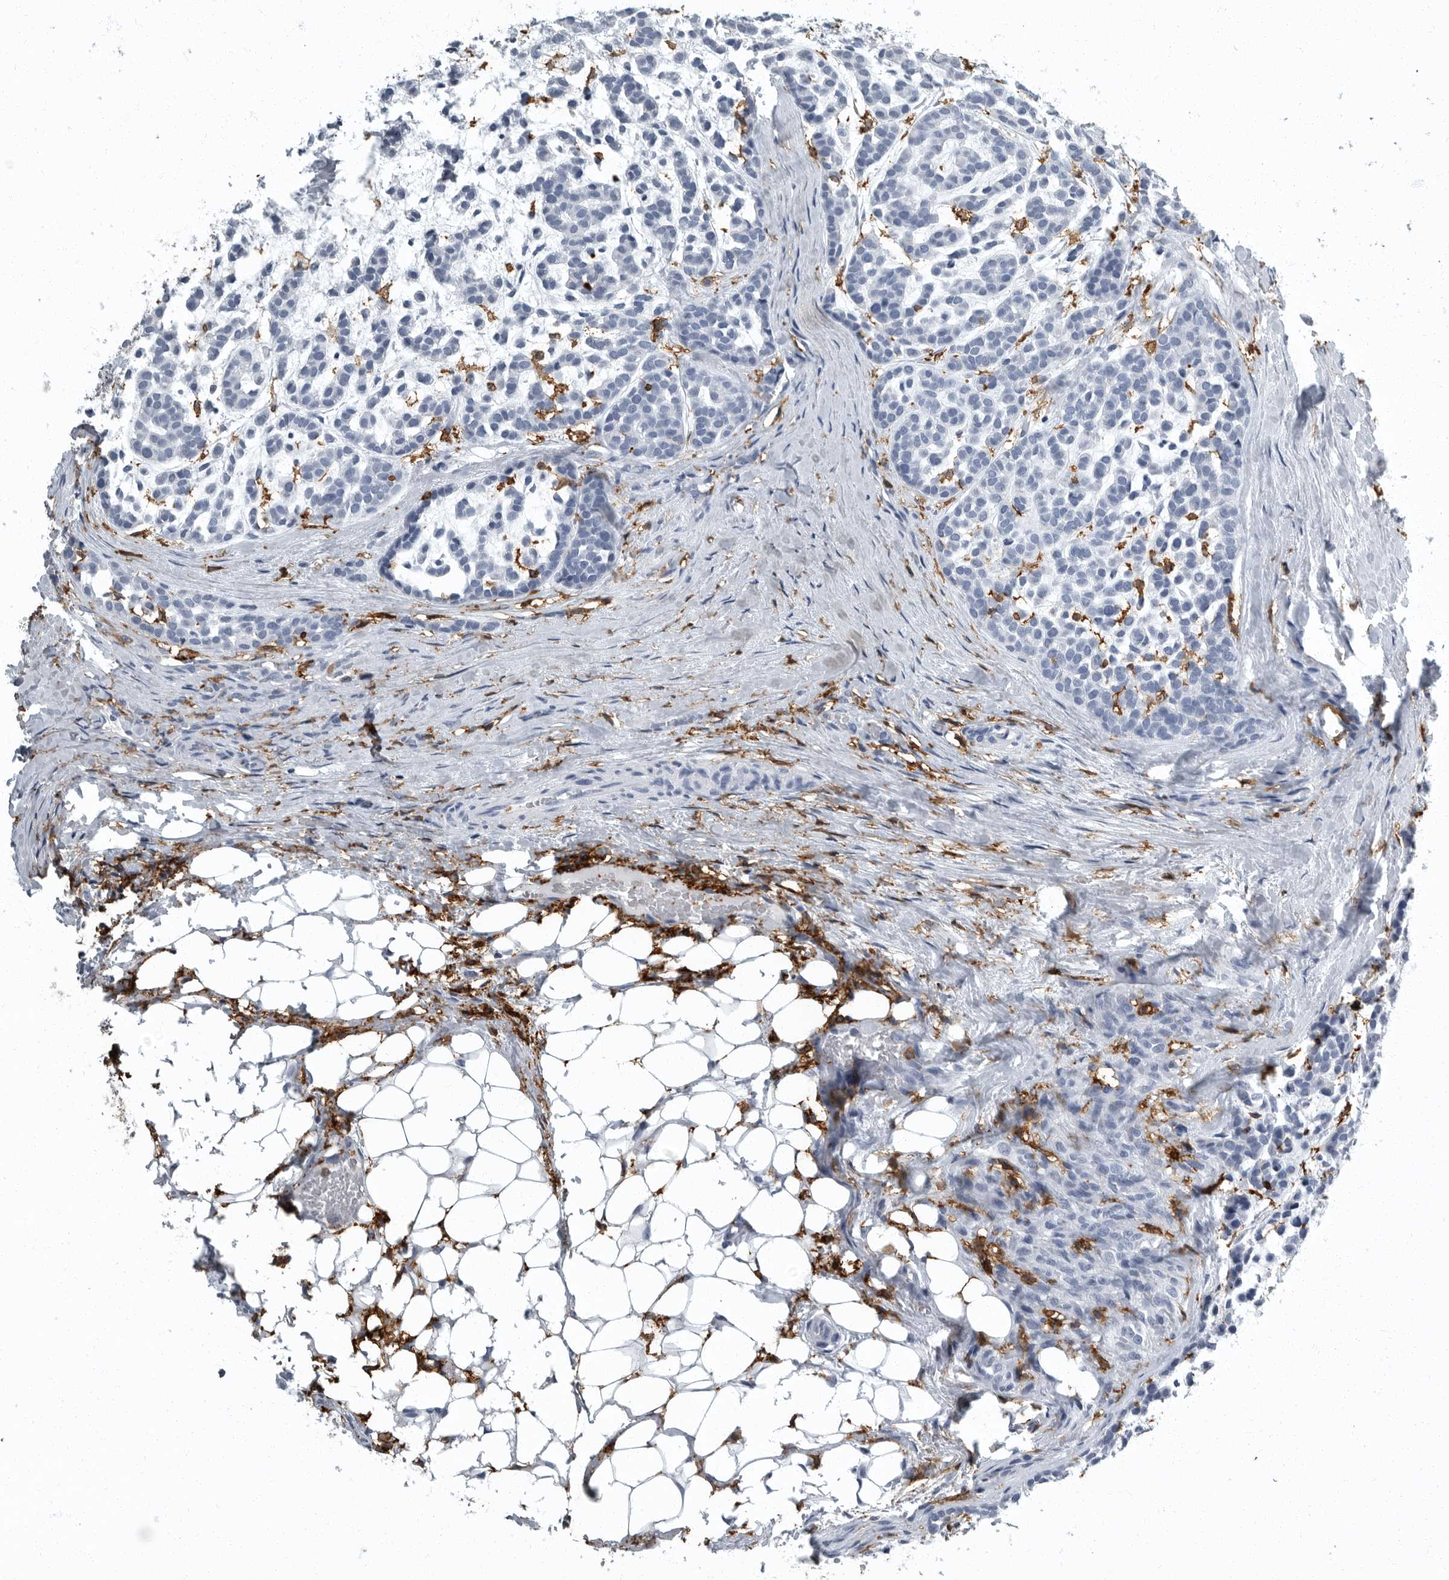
{"staining": {"intensity": "negative", "quantity": "none", "location": "none"}, "tissue": "head and neck cancer", "cell_type": "Tumor cells", "image_type": "cancer", "snomed": [{"axis": "morphology", "description": "Adenocarcinoma, NOS"}, {"axis": "morphology", "description": "Adenoma, NOS"}, {"axis": "topography", "description": "Head-Neck"}], "caption": "Head and neck cancer was stained to show a protein in brown. There is no significant expression in tumor cells. (IHC, brightfield microscopy, high magnification).", "gene": "FCER1G", "patient": {"sex": "female", "age": 55}}